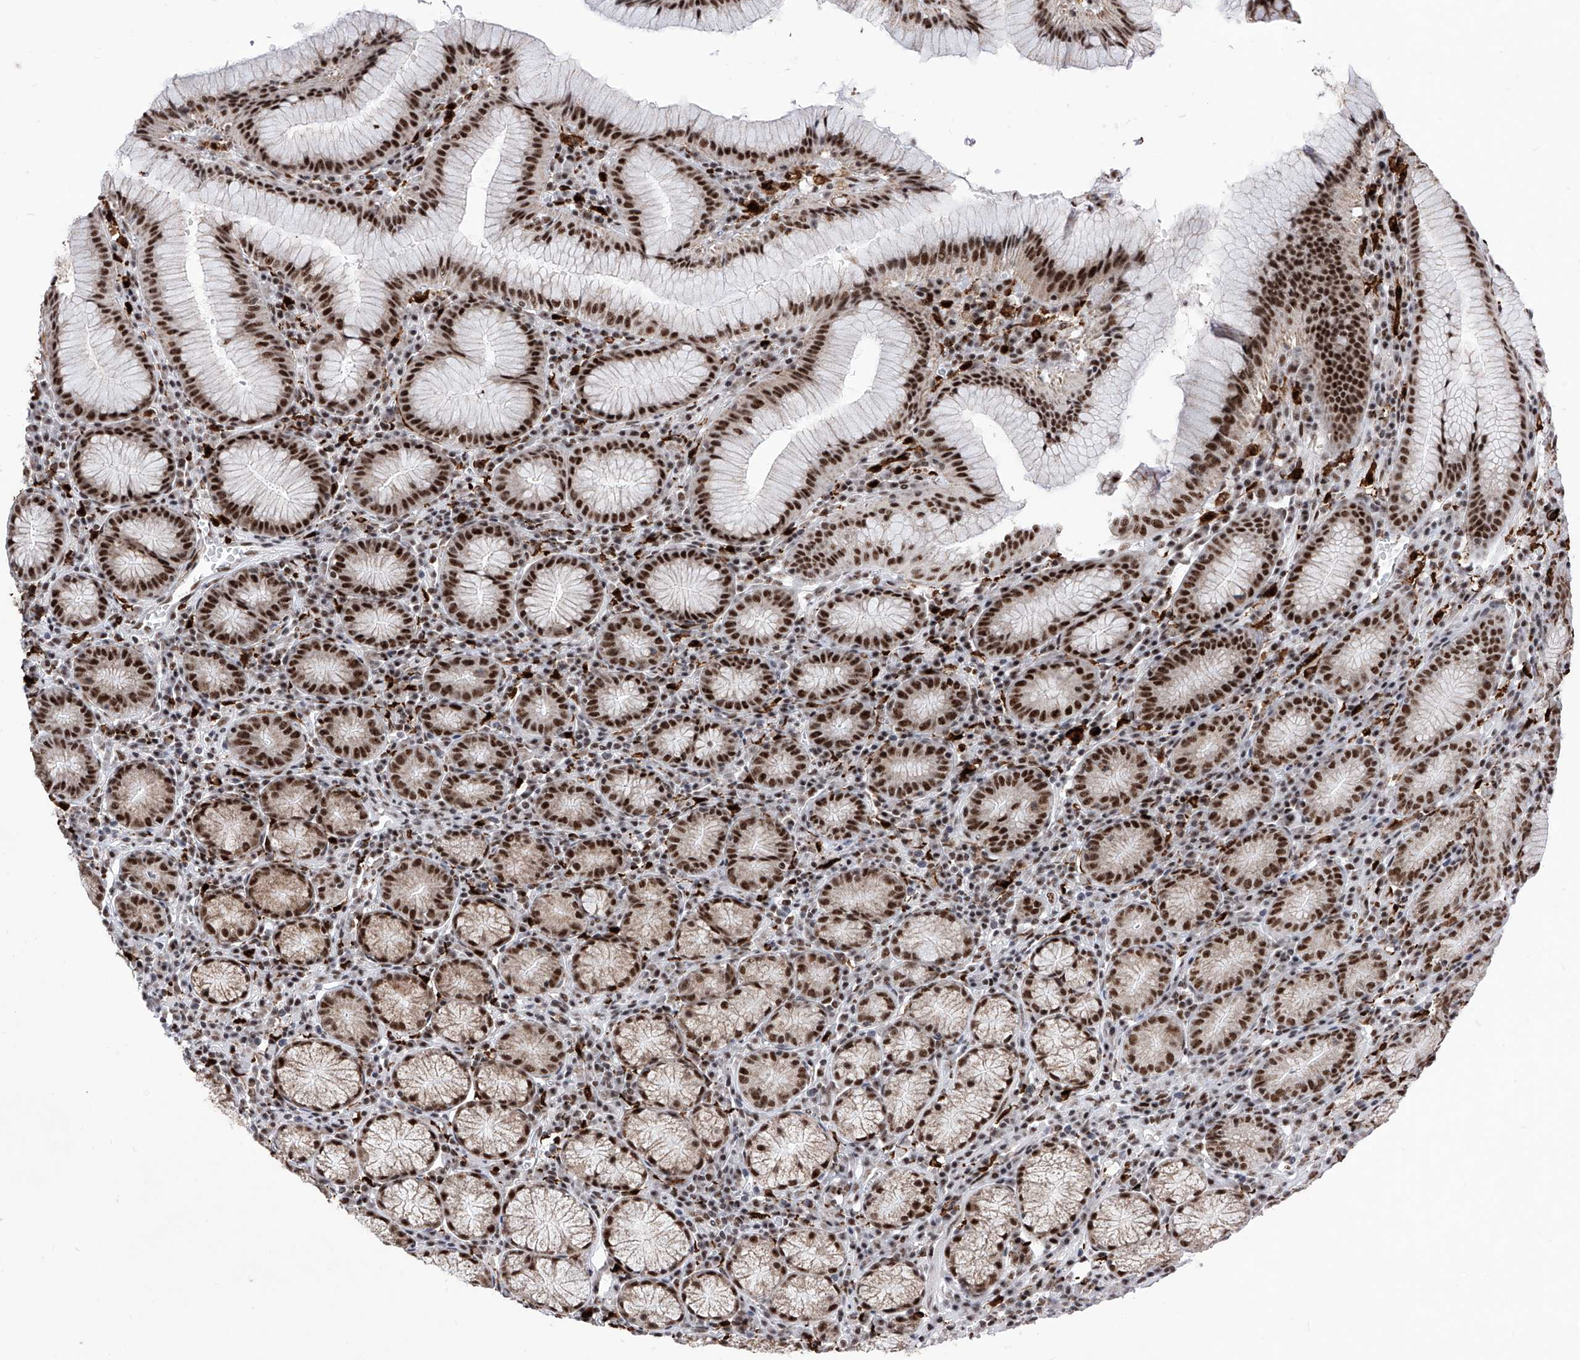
{"staining": {"intensity": "strong", "quantity": ">75%", "location": "nuclear"}, "tissue": "stomach", "cell_type": "Glandular cells", "image_type": "normal", "snomed": [{"axis": "morphology", "description": "Normal tissue, NOS"}, {"axis": "topography", "description": "Stomach"}], "caption": "Protein staining by IHC shows strong nuclear positivity in approximately >75% of glandular cells in unremarkable stomach.", "gene": "PHF5A", "patient": {"sex": "male", "age": 55}}